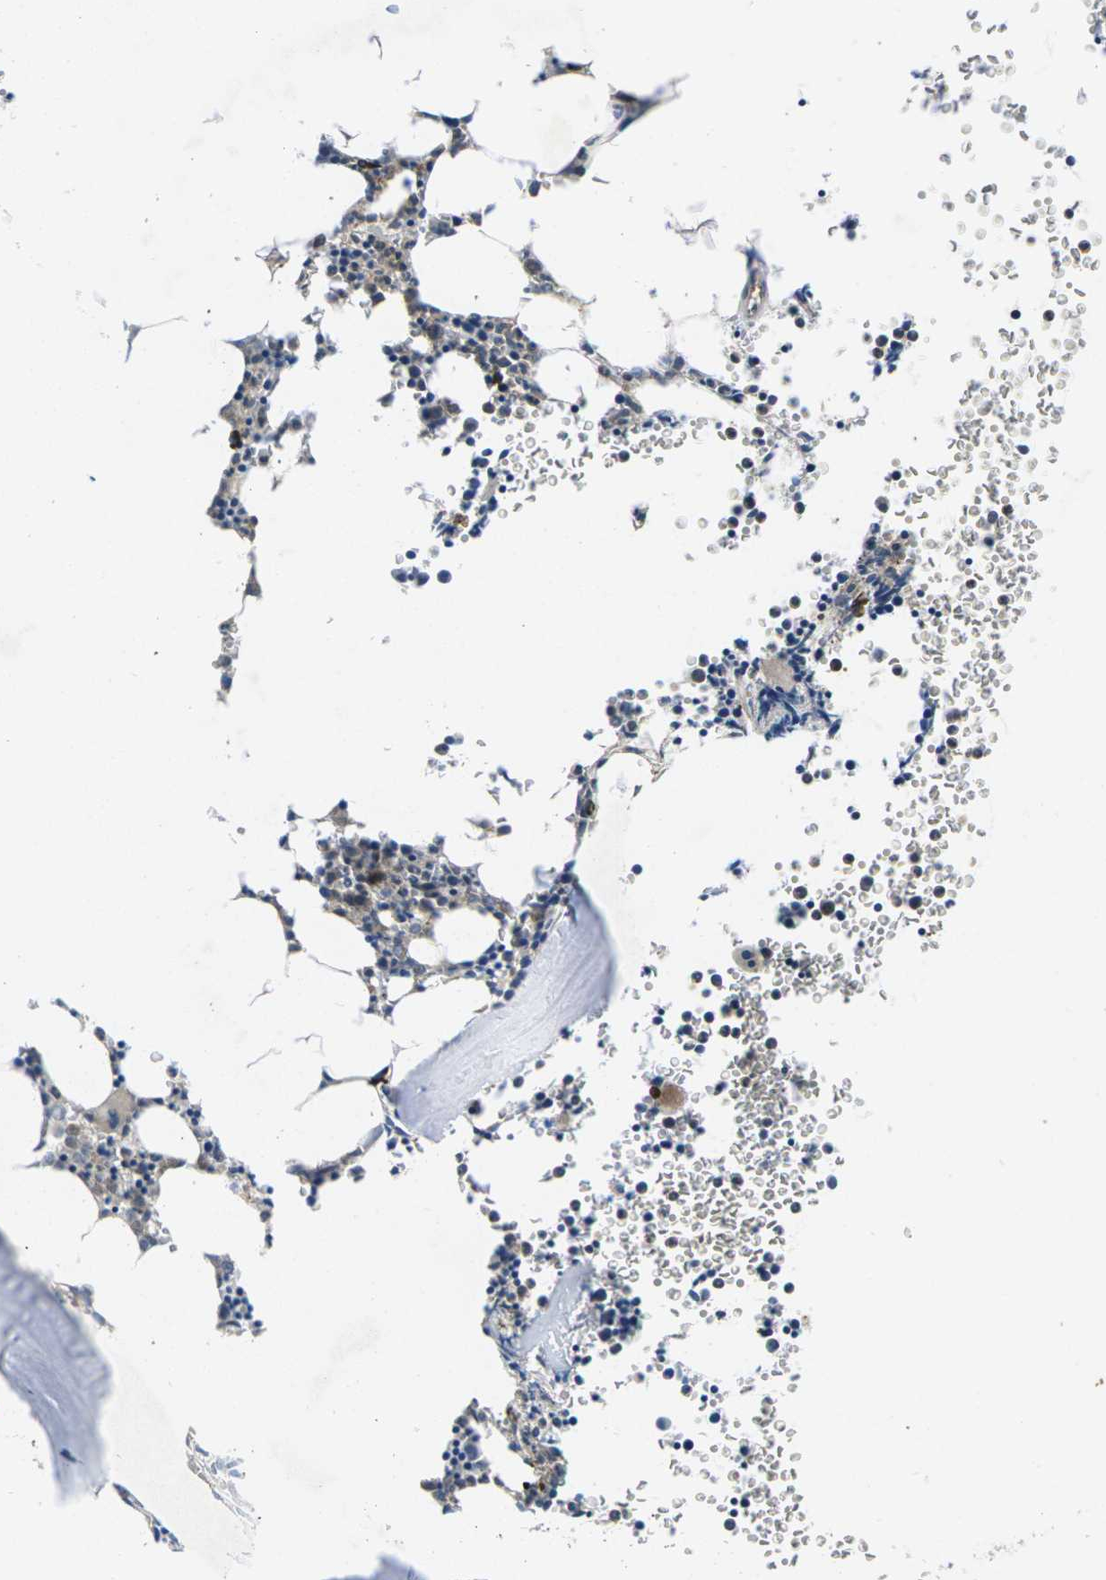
{"staining": {"intensity": "moderate", "quantity": ">75%", "location": "cytoplasmic/membranous"}, "tissue": "bone marrow", "cell_type": "Hematopoietic cells", "image_type": "normal", "snomed": [{"axis": "morphology", "description": "Normal tissue, NOS"}, {"axis": "morphology", "description": "Inflammation, NOS"}, {"axis": "topography", "description": "Bone marrow"}], "caption": "A medium amount of moderate cytoplasmic/membranous staining is seen in about >75% of hematopoietic cells in unremarkable bone marrow.", "gene": "PLCE1", "patient": {"sex": "female", "age": 61}}